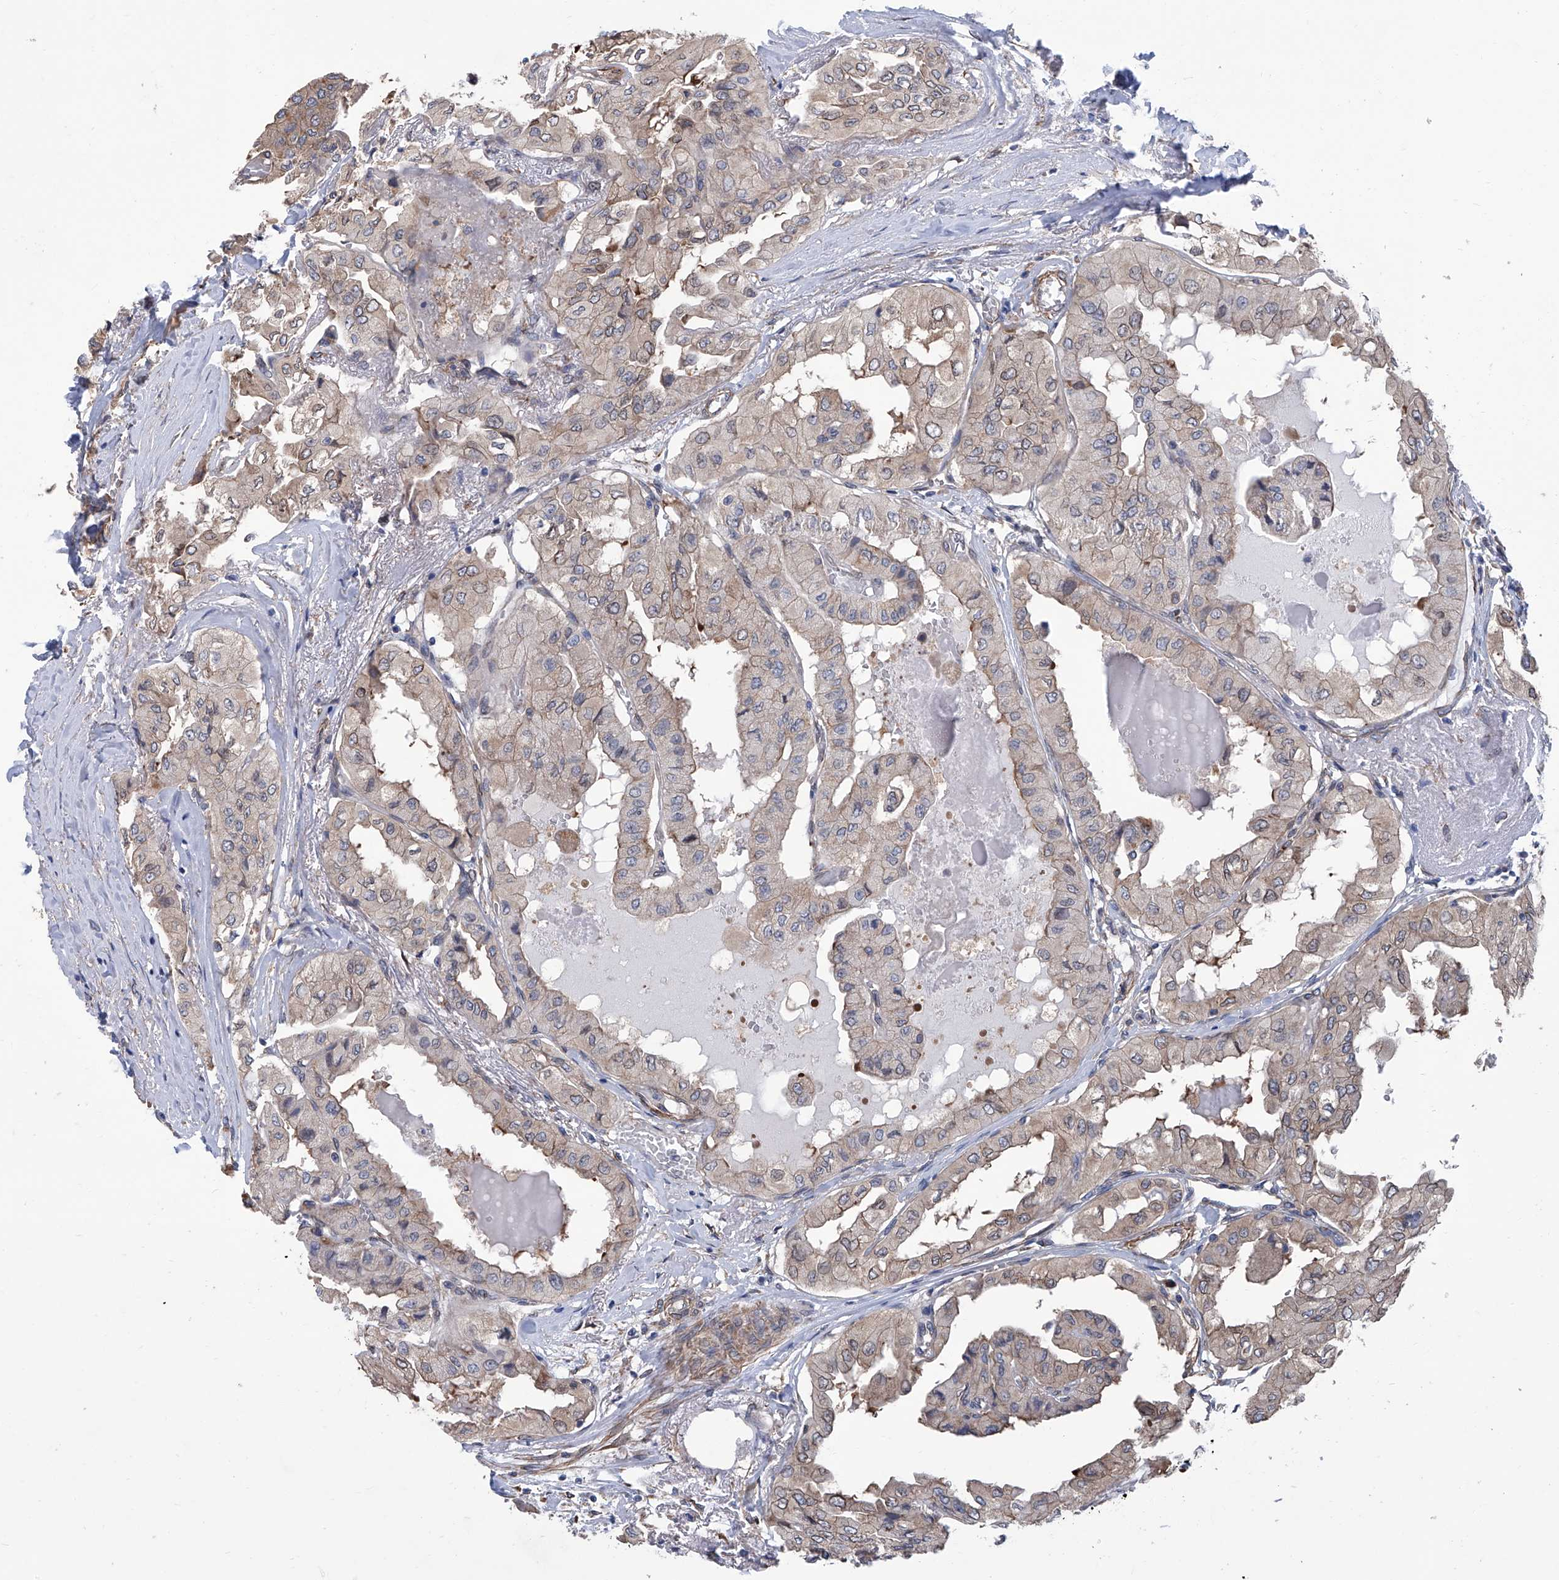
{"staining": {"intensity": "weak", "quantity": "25%-75%", "location": "cytoplasmic/membranous"}, "tissue": "thyroid cancer", "cell_type": "Tumor cells", "image_type": "cancer", "snomed": [{"axis": "morphology", "description": "Papillary adenocarcinoma, NOS"}, {"axis": "topography", "description": "Thyroid gland"}], "caption": "This photomicrograph displays immunohistochemistry staining of thyroid cancer (papillary adenocarcinoma), with low weak cytoplasmic/membranous positivity in approximately 25%-75% of tumor cells.", "gene": "SMS", "patient": {"sex": "female", "age": 59}}